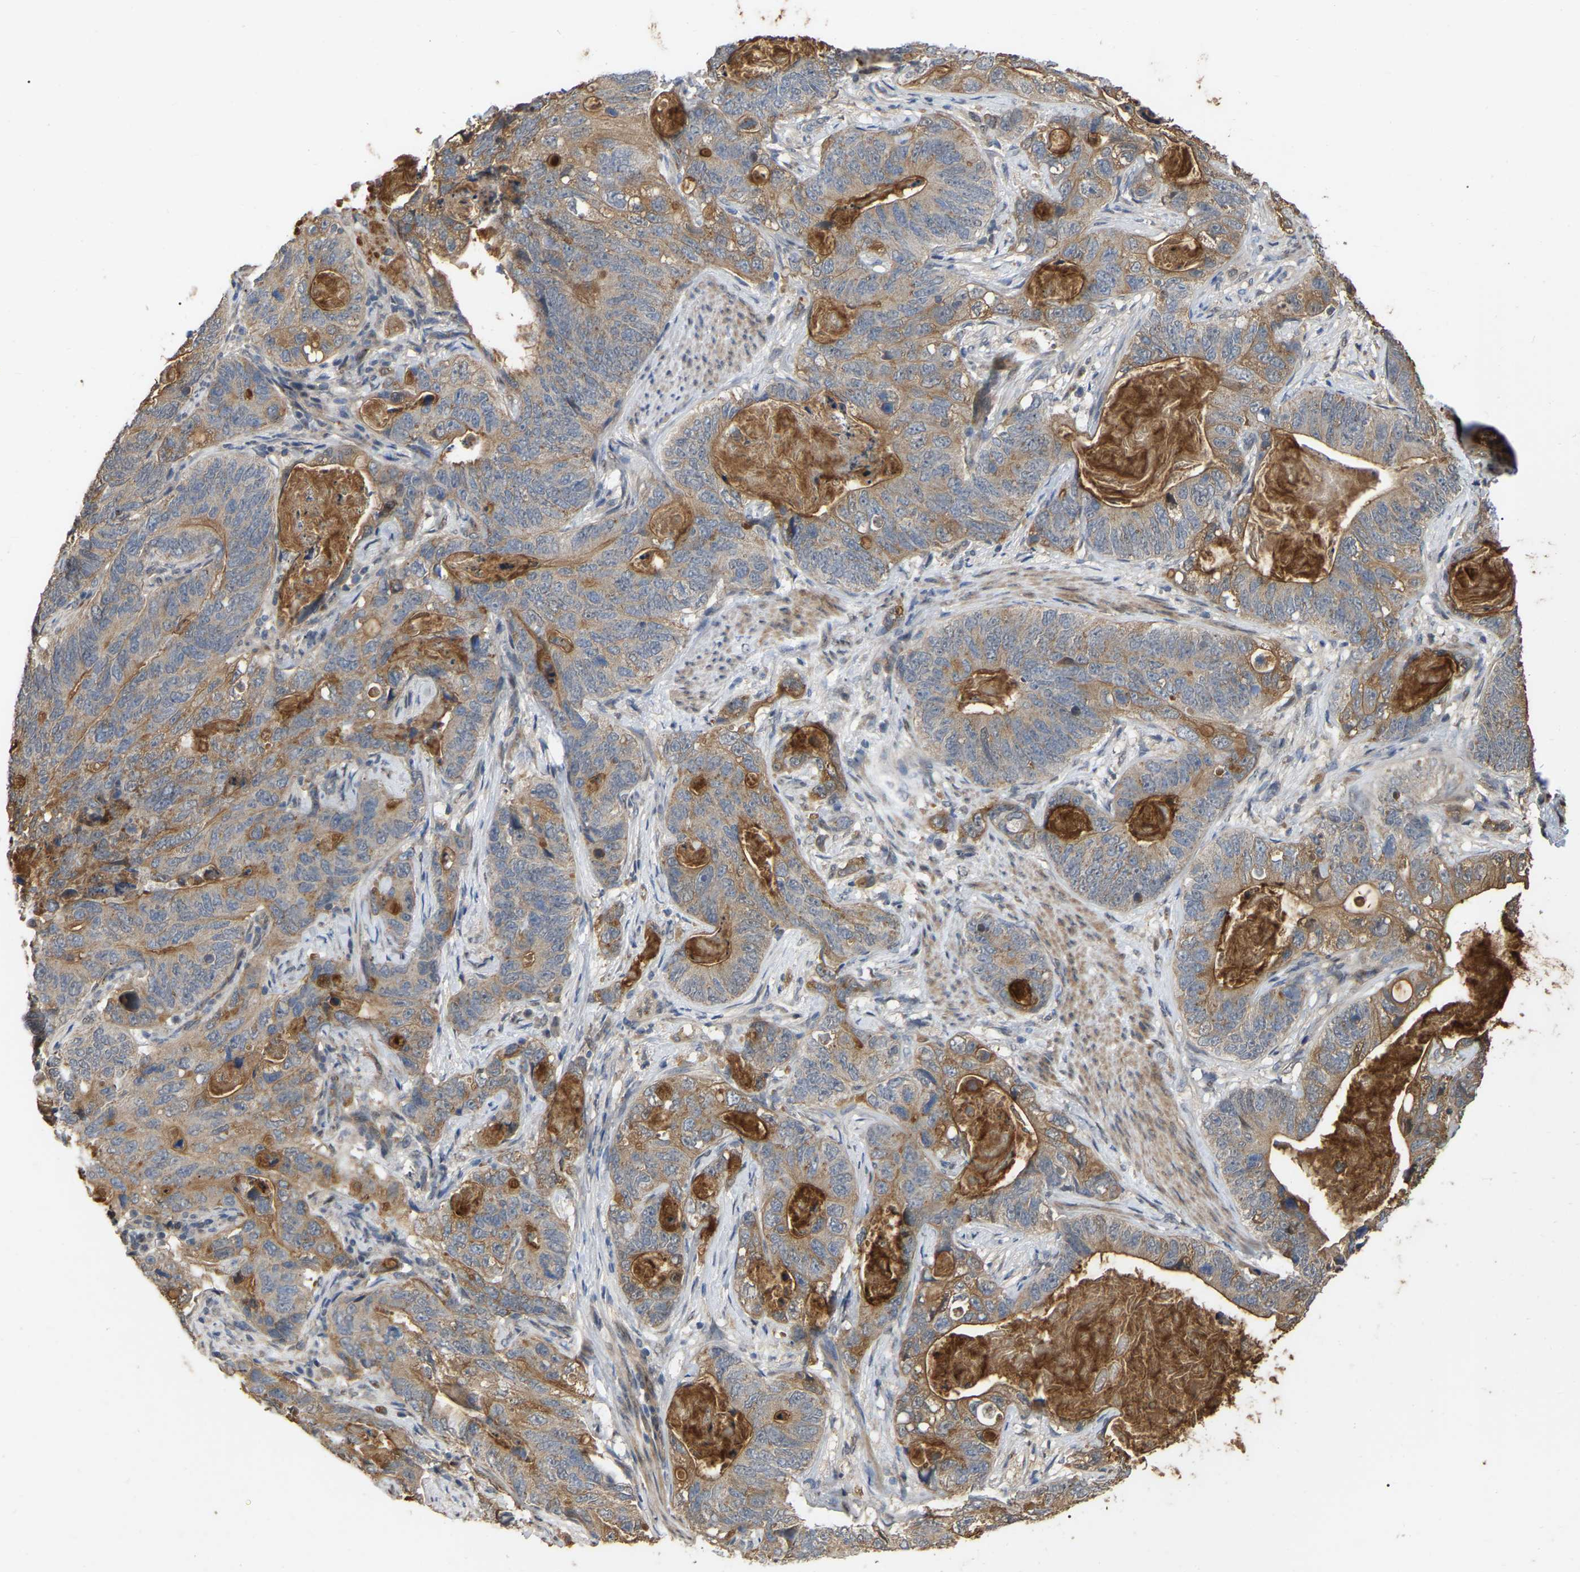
{"staining": {"intensity": "moderate", "quantity": "25%-75%", "location": "cytoplasmic/membranous"}, "tissue": "stomach cancer", "cell_type": "Tumor cells", "image_type": "cancer", "snomed": [{"axis": "morphology", "description": "Normal tissue, NOS"}, {"axis": "morphology", "description": "Adenocarcinoma, NOS"}, {"axis": "topography", "description": "Stomach"}], "caption": "Adenocarcinoma (stomach) stained for a protein exhibits moderate cytoplasmic/membranous positivity in tumor cells. The staining is performed using DAB (3,3'-diaminobenzidine) brown chromogen to label protein expression. The nuclei are counter-stained blue using hematoxylin.", "gene": "FAM219A", "patient": {"sex": "female", "age": 89}}